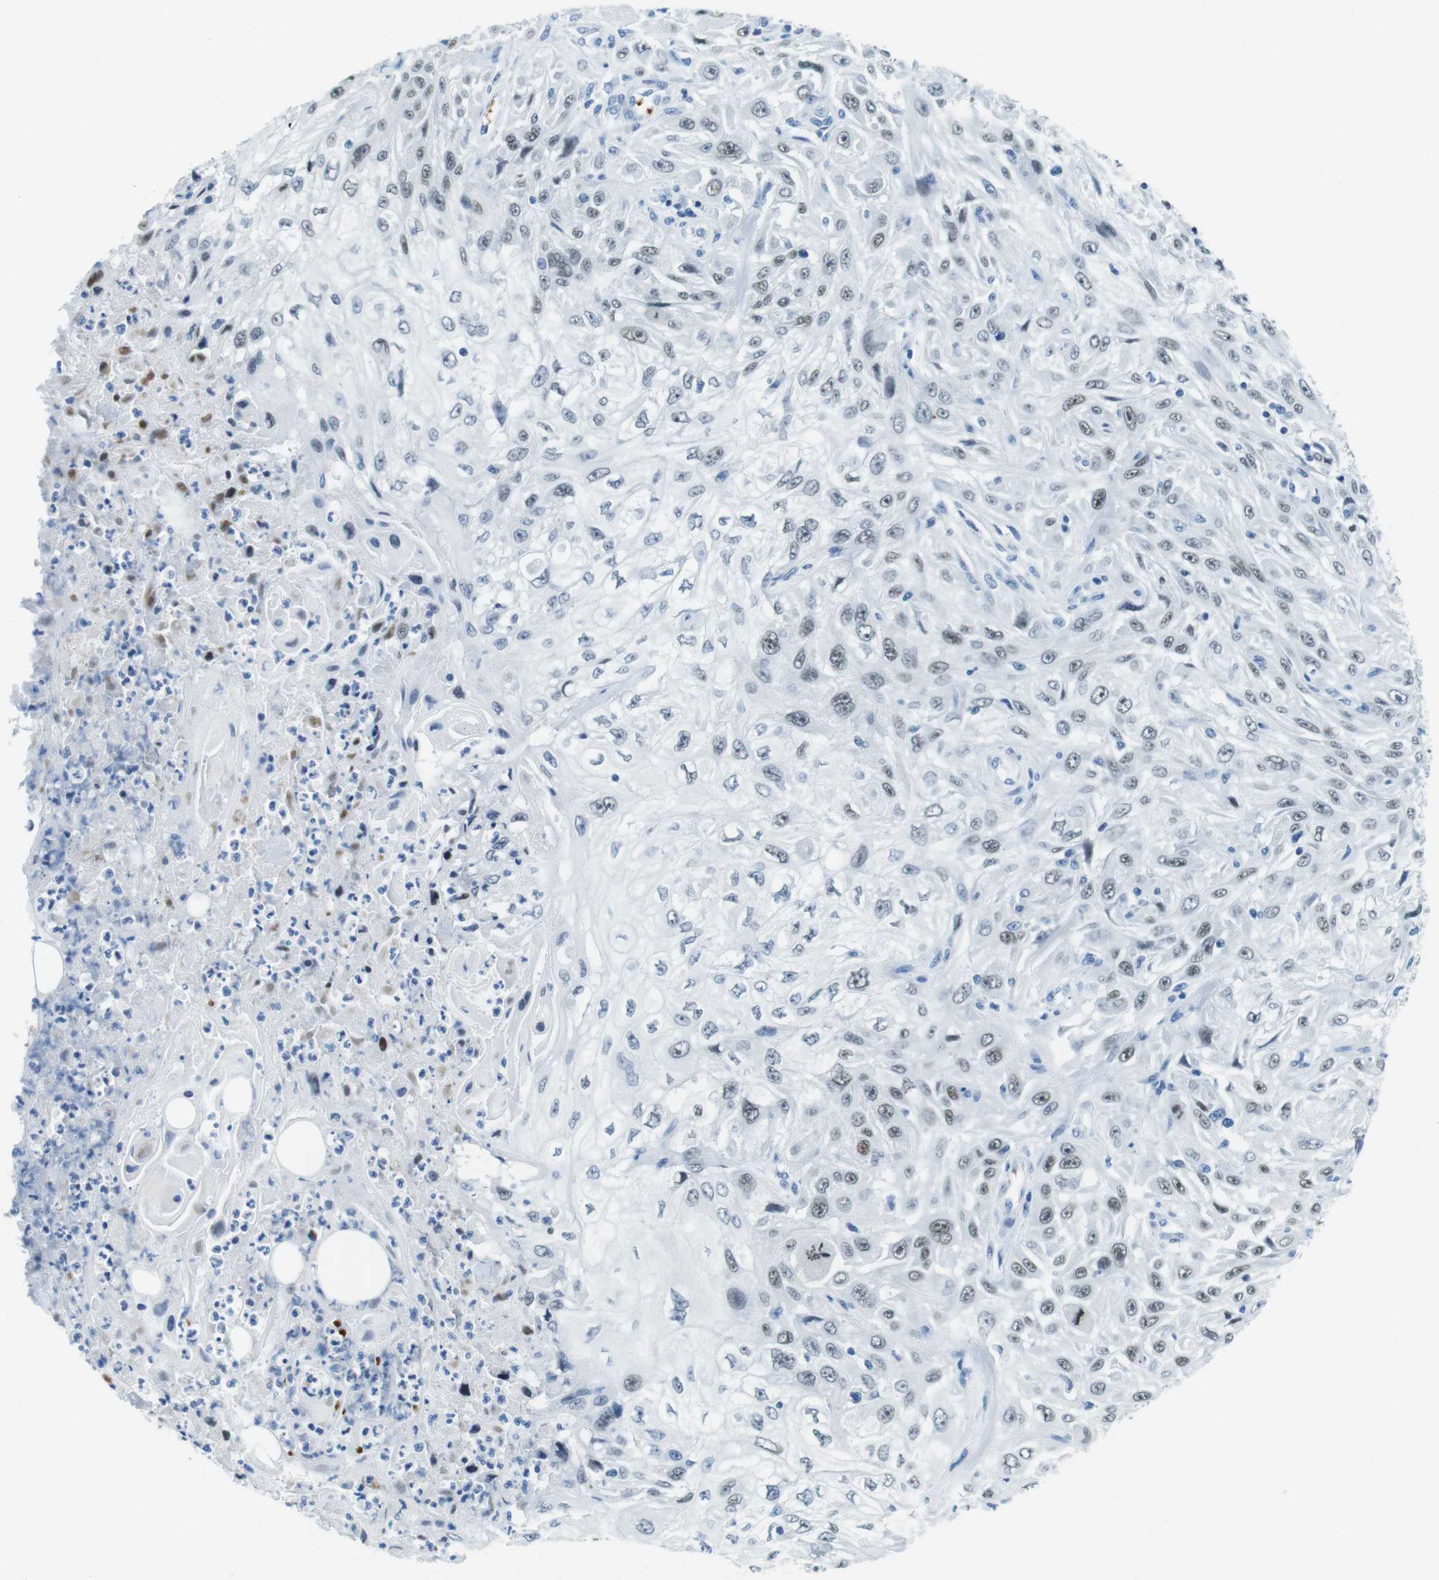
{"staining": {"intensity": "weak", "quantity": "25%-75%", "location": "nuclear"}, "tissue": "skin cancer", "cell_type": "Tumor cells", "image_type": "cancer", "snomed": [{"axis": "morphology", "description": "Squamous cell carcinoma, NOS"}, {"axis": "topography", "description": "Skin"}], "caption": "Squamous cell carcinoma (skin) was stained to show a protein in brown. There is low levels of weak nuclear positivity in about 25%-75% of tumor cells.", "gene": "TFAP2C", "patient": {"sex": "male", "age": 75}}